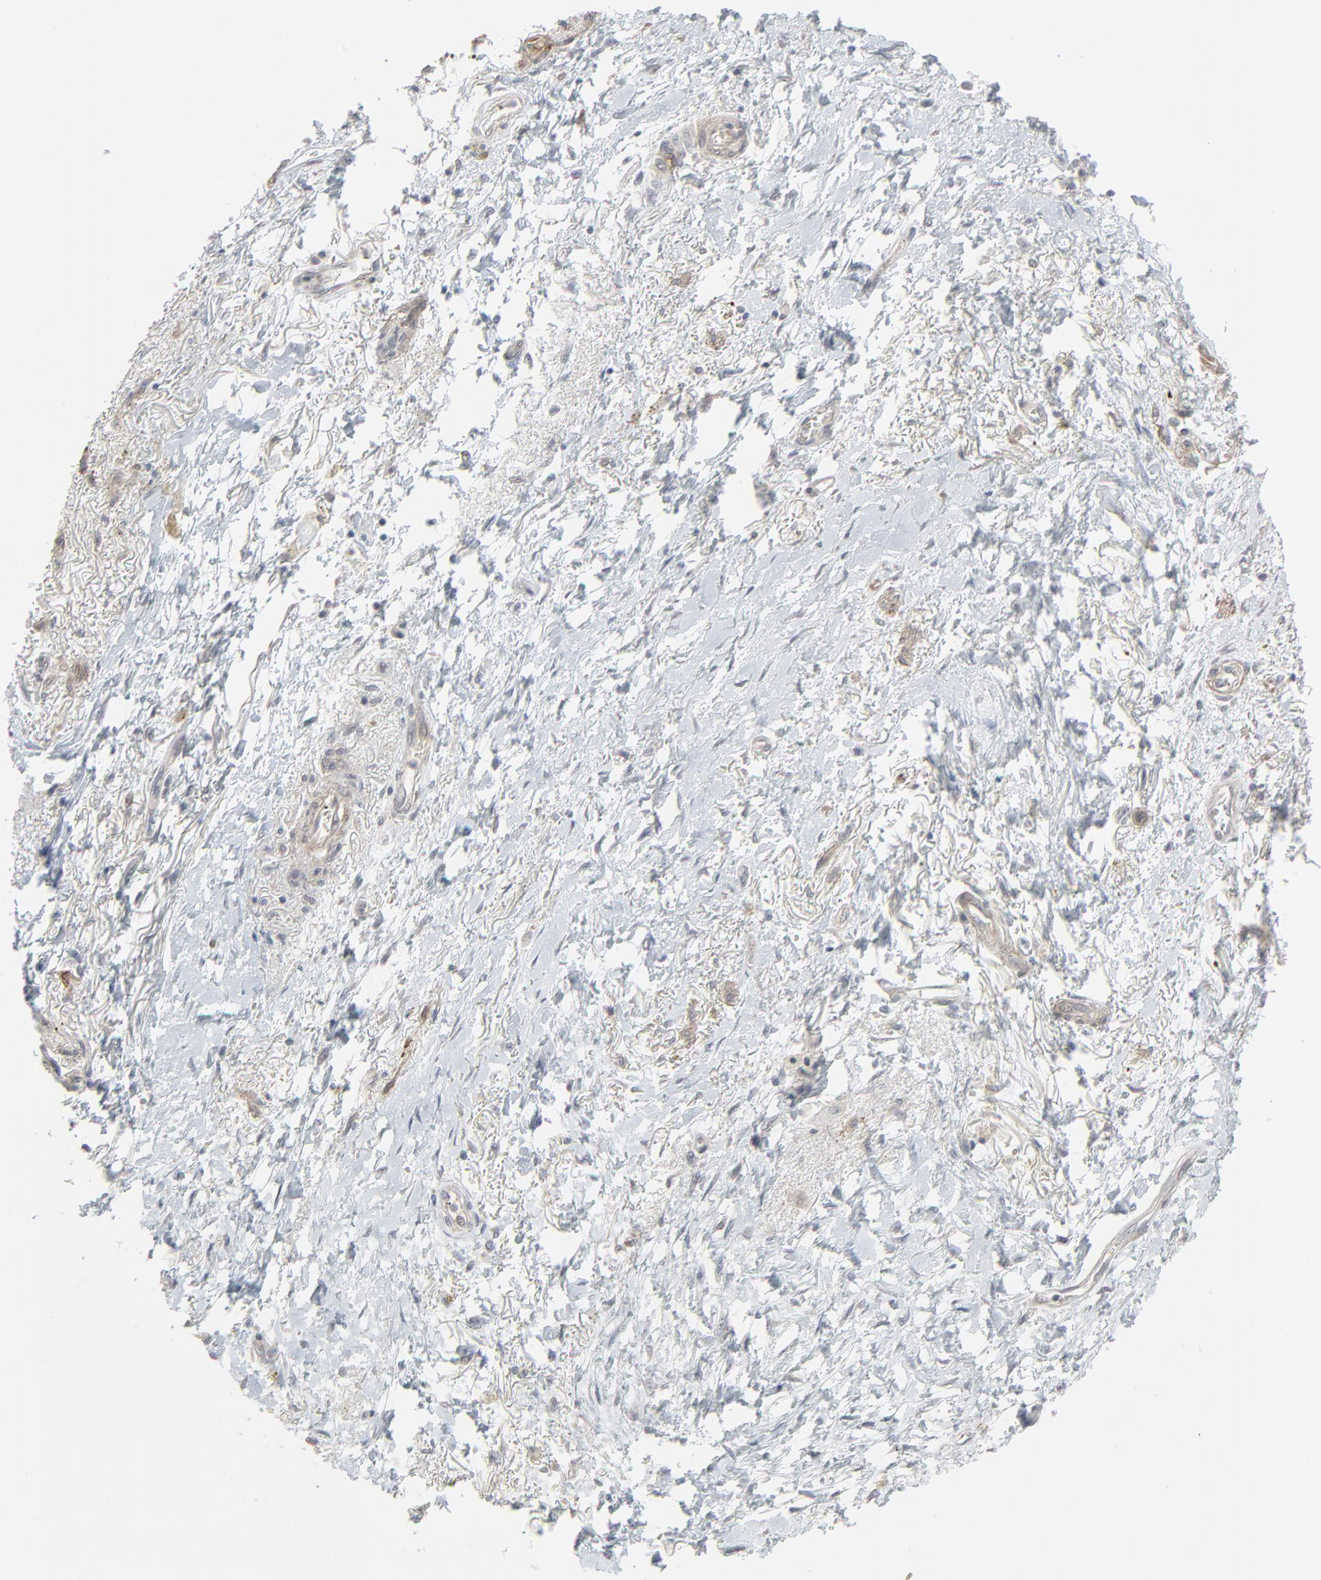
{"staining": {"intensity": "weak", "quantity": "<25%", "location": "cytoplasmic/membranous"}, "tissue": "skin", "cell_type": "Epidermal cells", "image_type": "normal", "snomed": [{"axis": "morphology", "description": "Normal tissue, NOS"}, {"axis": "topography", "description": "Anal"}], "caption": "IHC micrograph of unremarkable skin: skin stained with DAB (3,3'-diaminobenzidine) demonstrates no significant protein staining in epidermal cells.", "gene": "NEUROD1", "patient": {"sex": "female", "age": 46}}